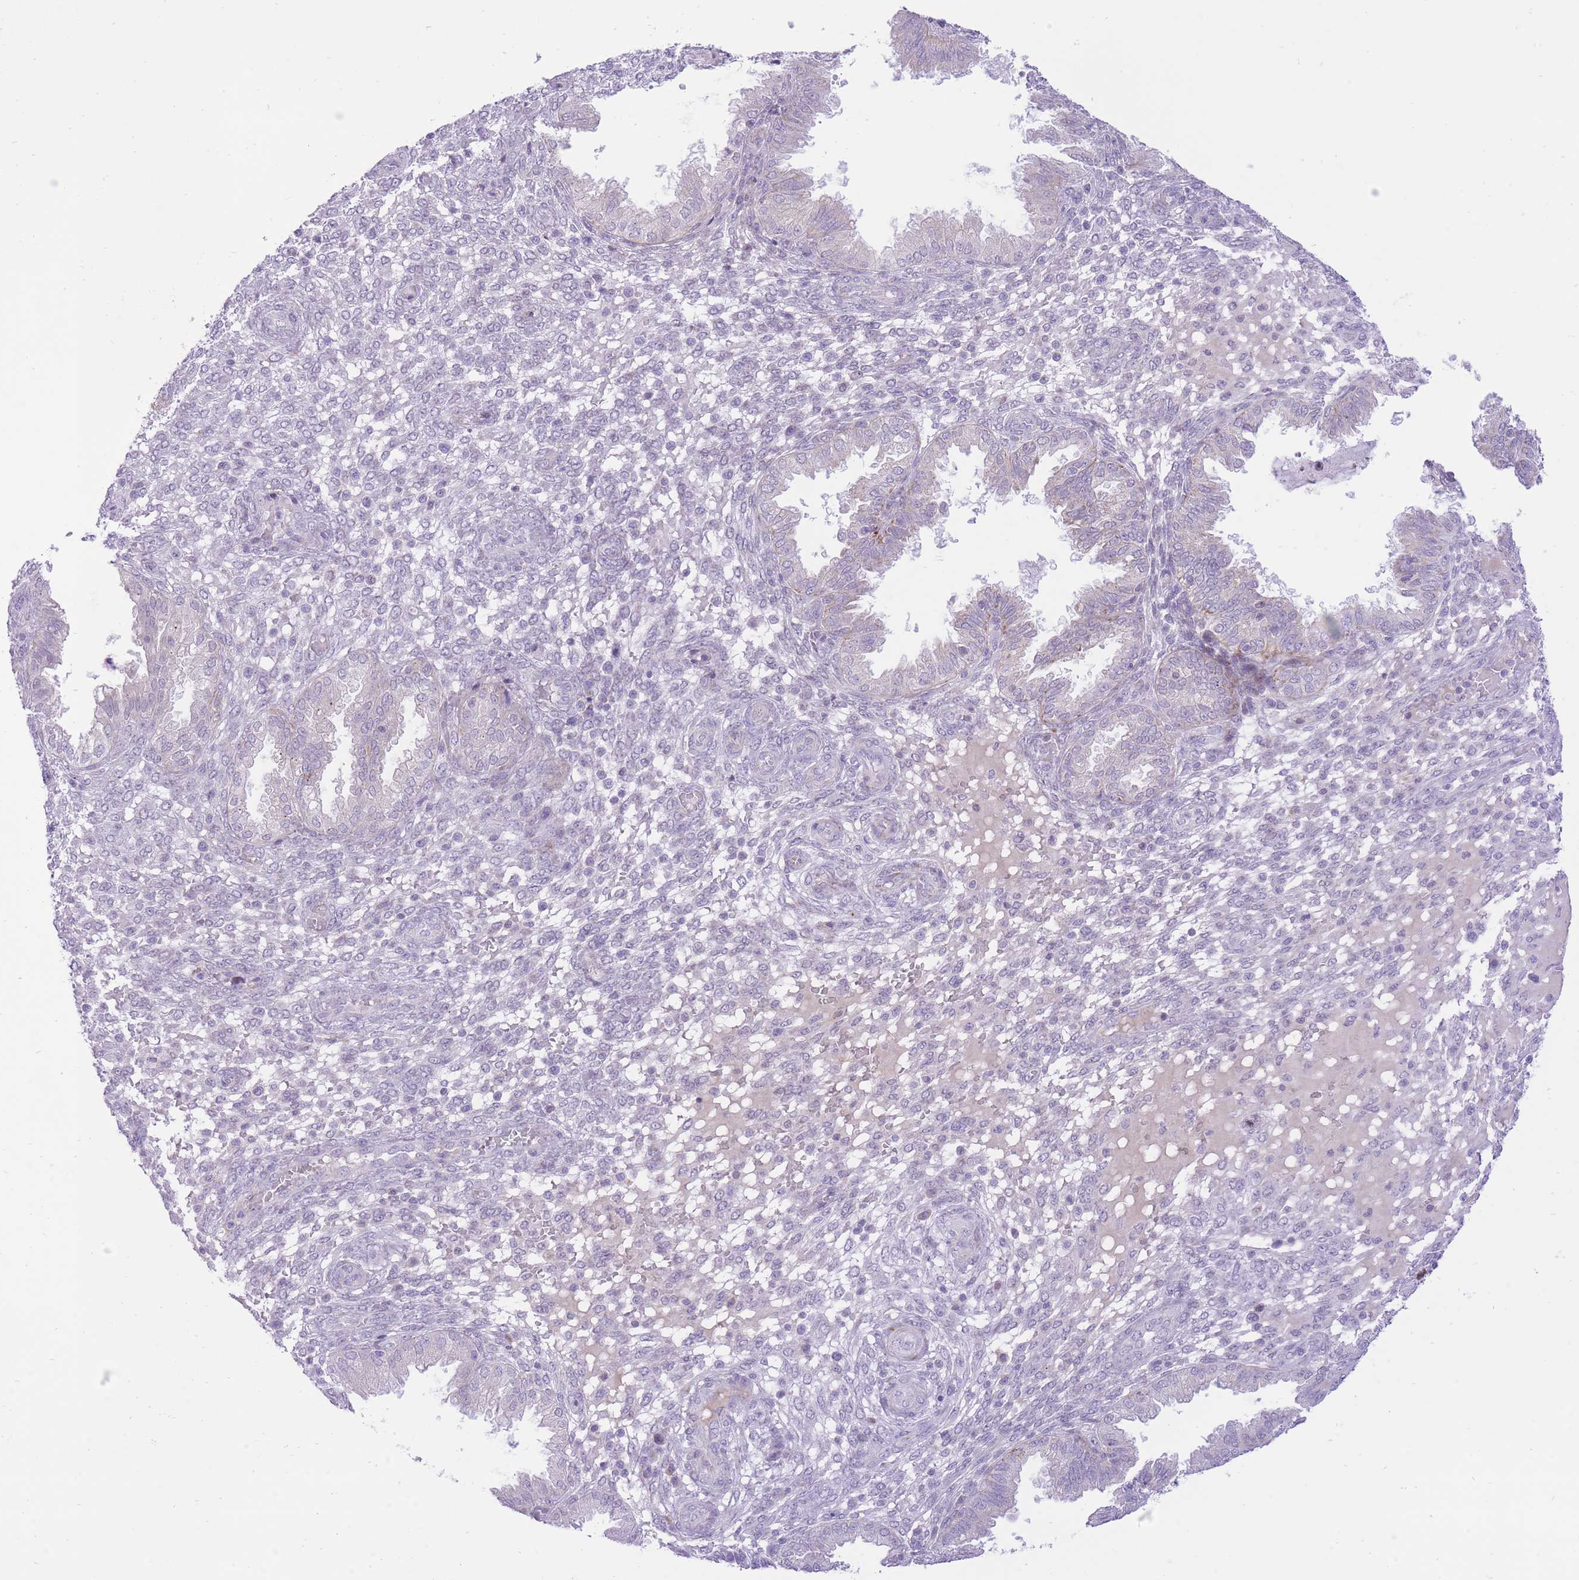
{"staining": {"intensity": "negative", "quantity": "none", "location": "none"}, "tissue": "endometrium", "cell_type": "Cells in endometrial stroma", "image_type": "normal", "snomed": [{"axis": "morphology", "description": "Normal tissue, NOS"}, {"axis": "topography", "description": "Endometrium"}], "caption": "This is a histopathology image of immunohistochemistry (IHC) staining of benign endometrium, which shows no staining in cells in endometrial stroma. (DAB IHC with hematoxylin counter stain).", "gene": "DENND2D", "patient": {"sex": "female", "age": 33}}